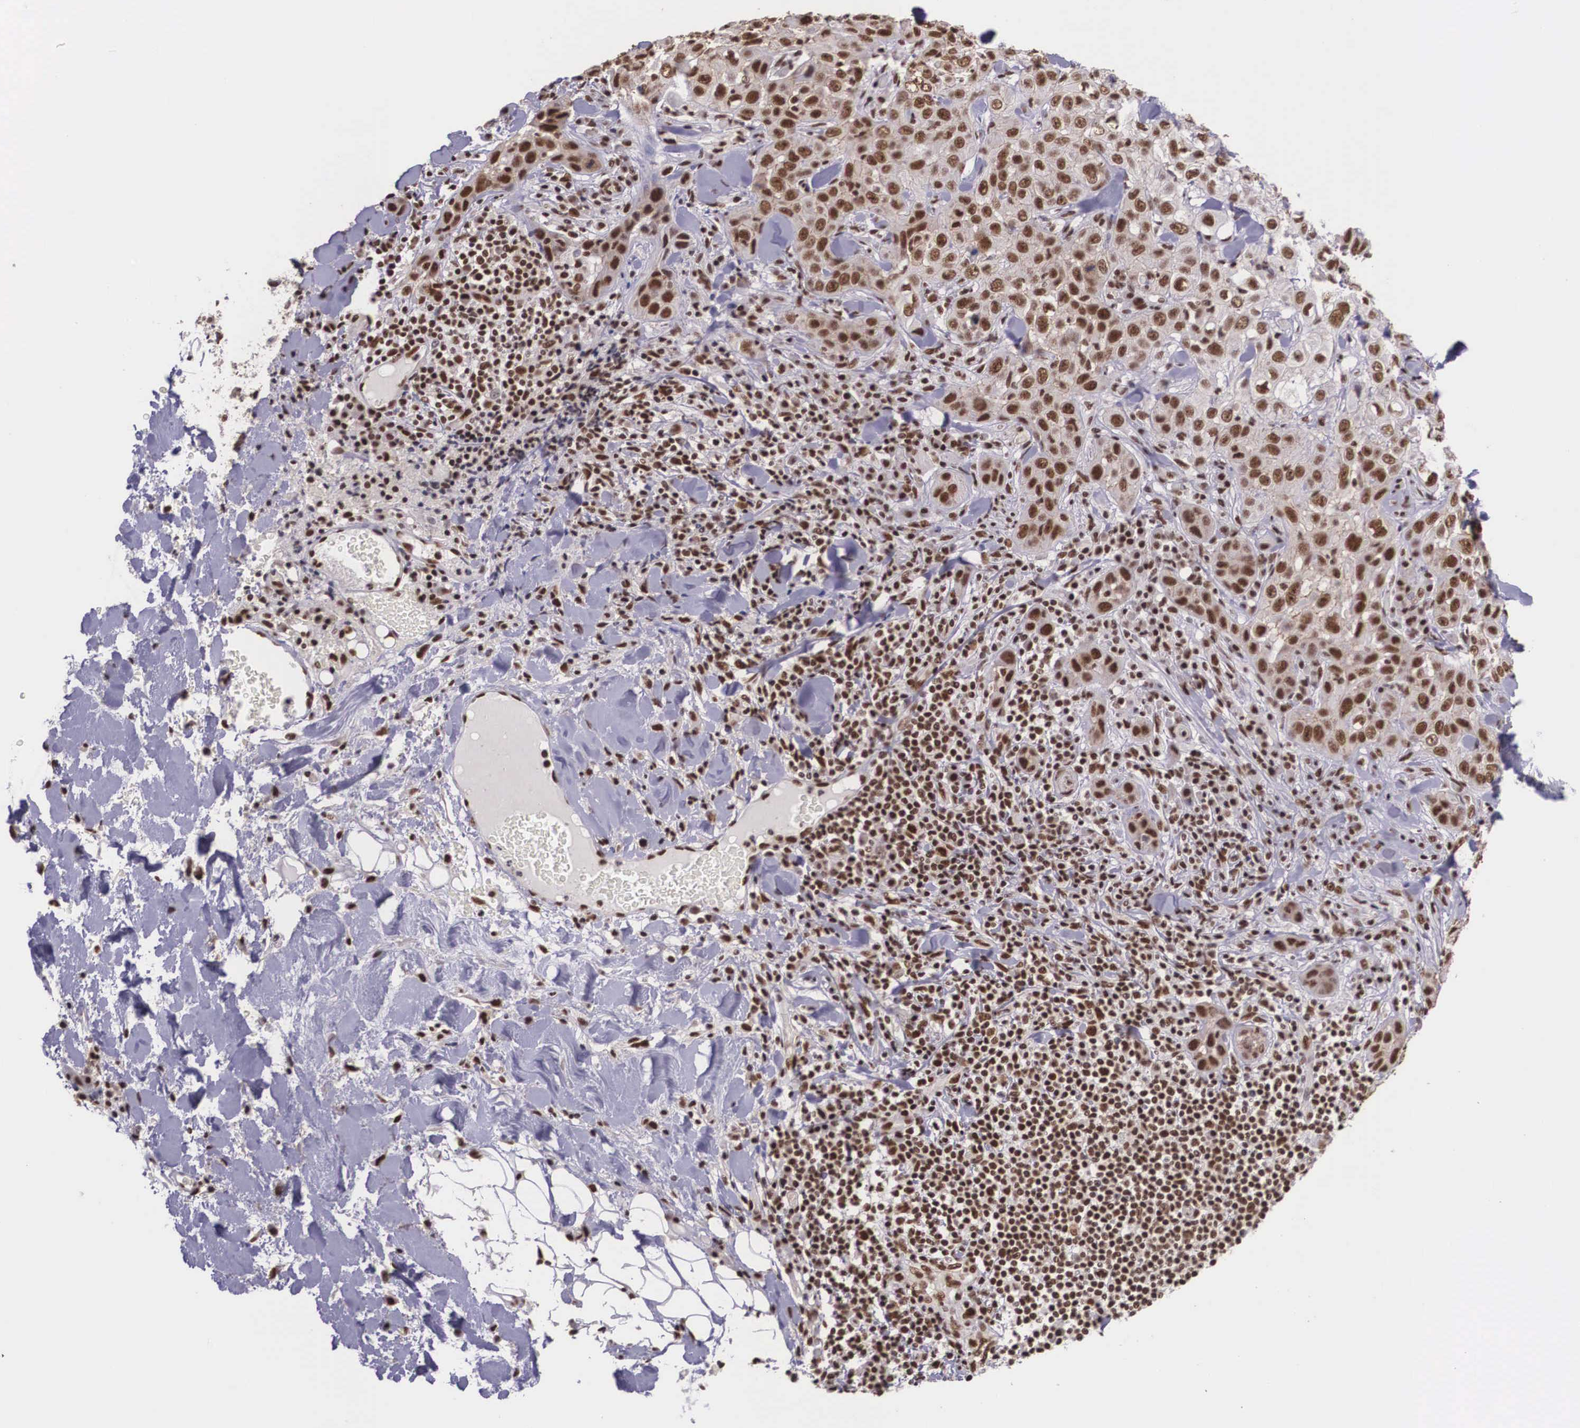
{"staining": {"intensity": "strong", "quantity": ">75%", "location": "nuclear"}, "tissue": "skin cancer", "cell_type": "Tumor cells", "image_type": "cancer", "snomed": [{"axis": "morphology", "description": "Squamous cell carcinoma, NOS"}, {"axis": "topography", "description": "Skin"}], "caption": "Squamous cell carcinoma (skin) was stained to show a protein in brown. There is high levels of strong nuclear staining in approximately >75% of tumor cells. The staining is performed using DAB brown chromogen to label protein expression. The nuclei are counter-stained blue using hematoxylin.", "gene": "POLR2F", "patient": {"sex": "male", "age": 84}}